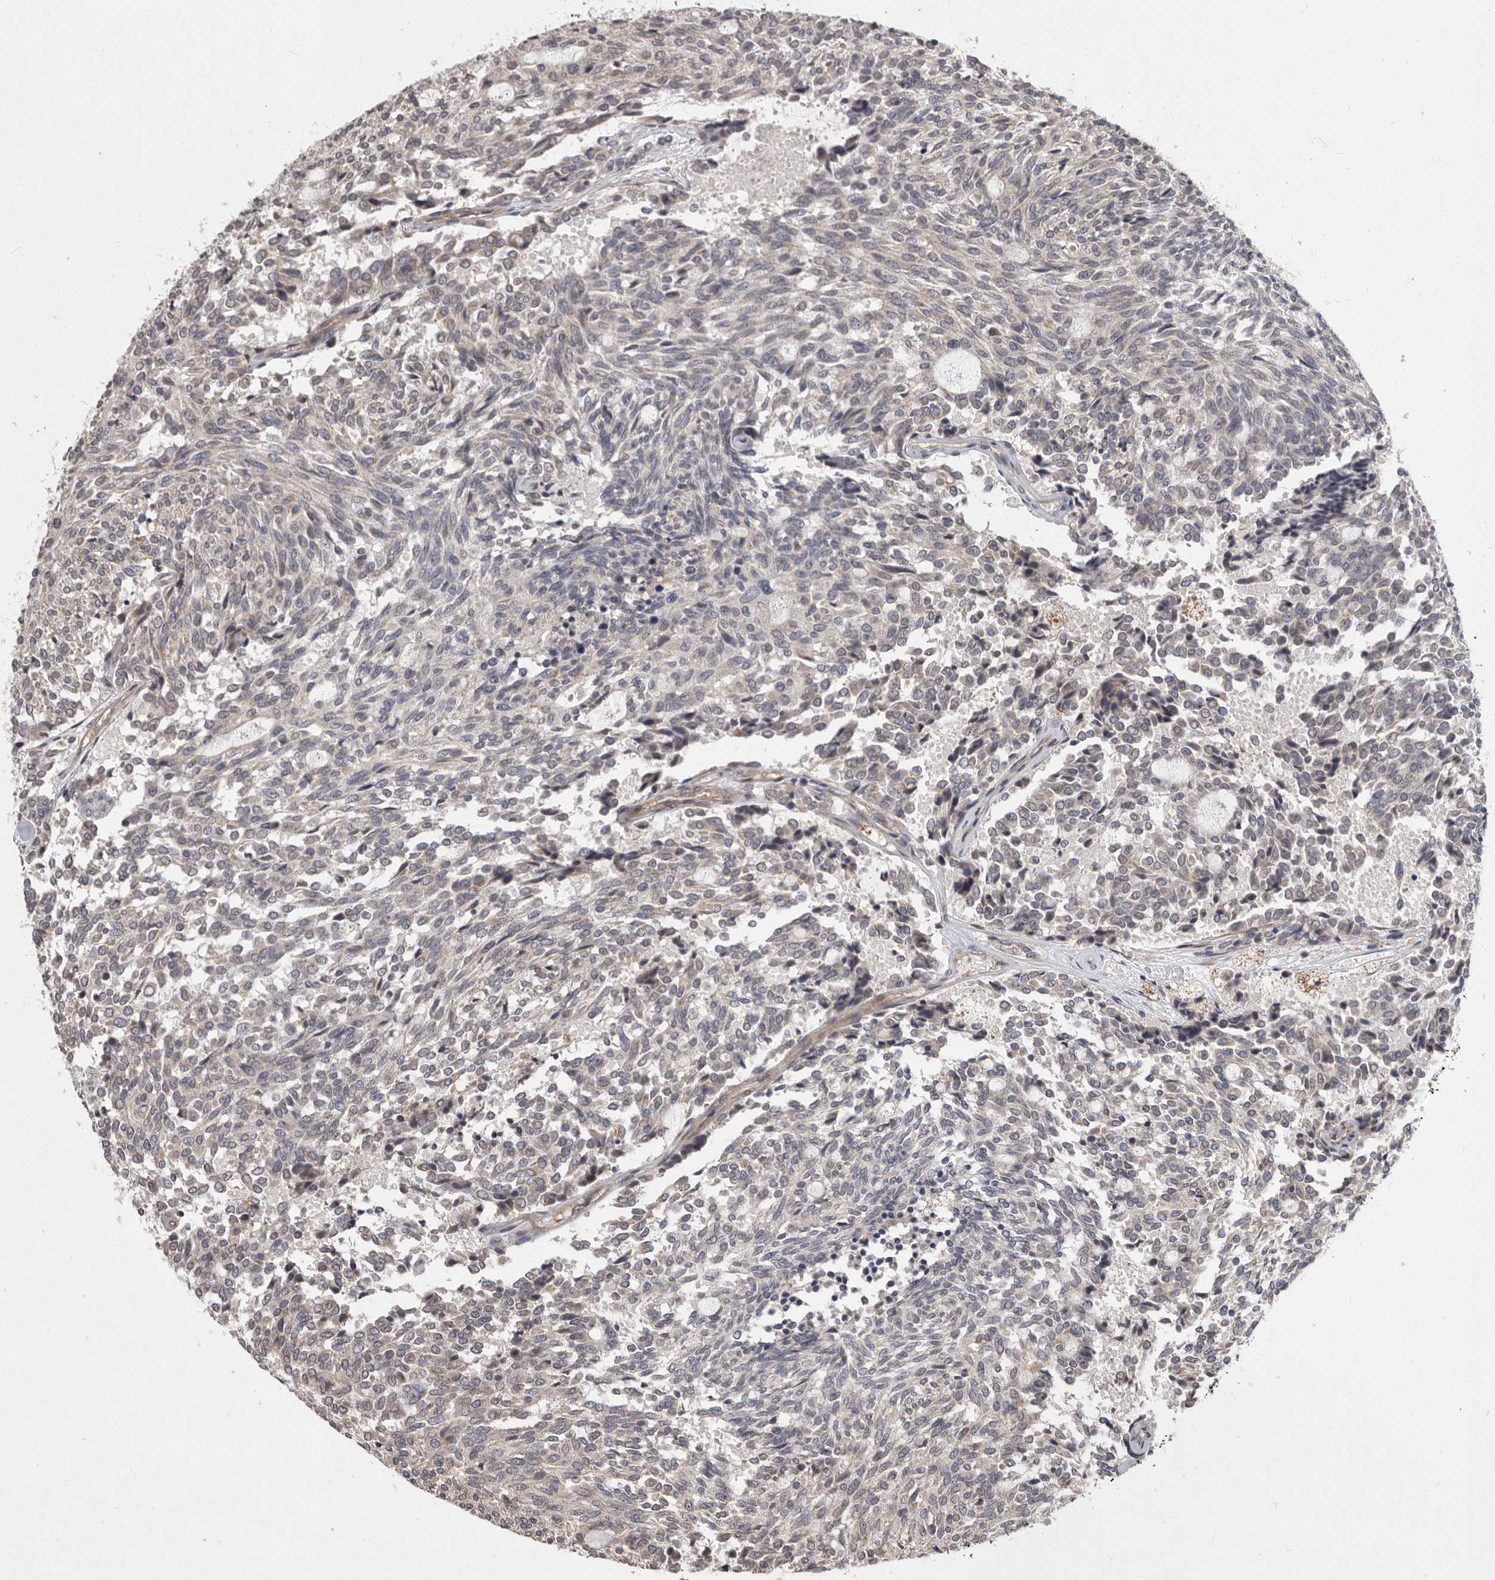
{"staining": {"intensity": "negative", "quantity": "none", "location": "none"}, "tissue": "carcinoid", "cell_type": "Tumor cells", "image_type": "cancer", "snomed": [{"axis": "morphology", "description": "Carcinoid, malignant, NOS"}, {"axis": "topography", "description": "Pancreas"}], "caption": "High magnification brightfield microscopy of carcinoid stained with DAB (brown) and counterstained with hematoxylin (blue): tumor cells show no significant expression.", "gene": "DNAJC28", "patient": {"sex": "female", "age": 54}}